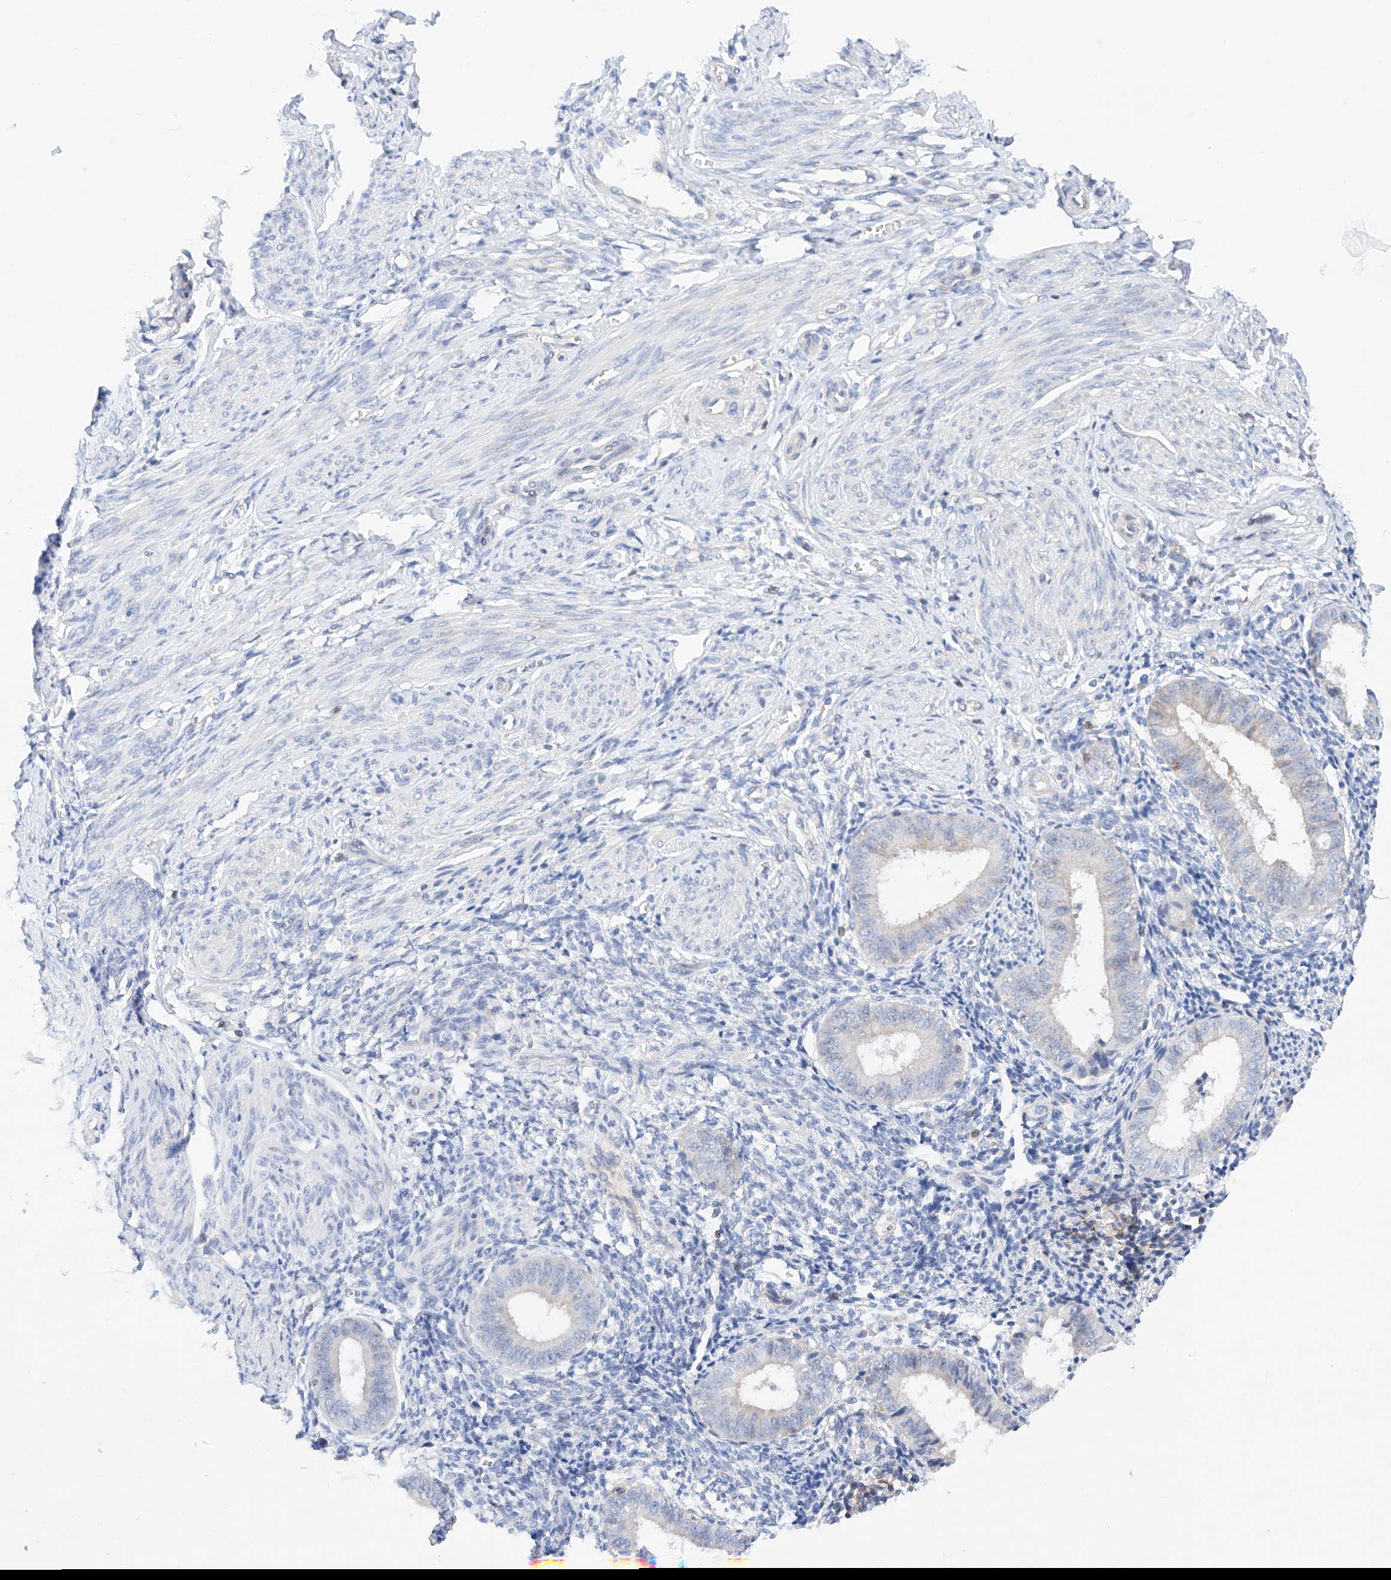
{"staining": {"intensity": "negative", "quantity": "none", "location": "none"}, "tissue": "endometrium", "cell_type": "Cells in endometrial stroma", "image_type": "normal", "snomed": [{"axis": "morphology", "description": "Normal tissue, NOS"}, {"axis": "topography", "description": "Uterus"}, {"axis": "topography", "description": "Endometrium"}], "caption": "Cells in endometrial stroma show no significant protein staining in unremarkable endometrium. Nuclei are stained in blue.", "gene": "NR1D1", "patient": {"sex": "female", "age": 48}}